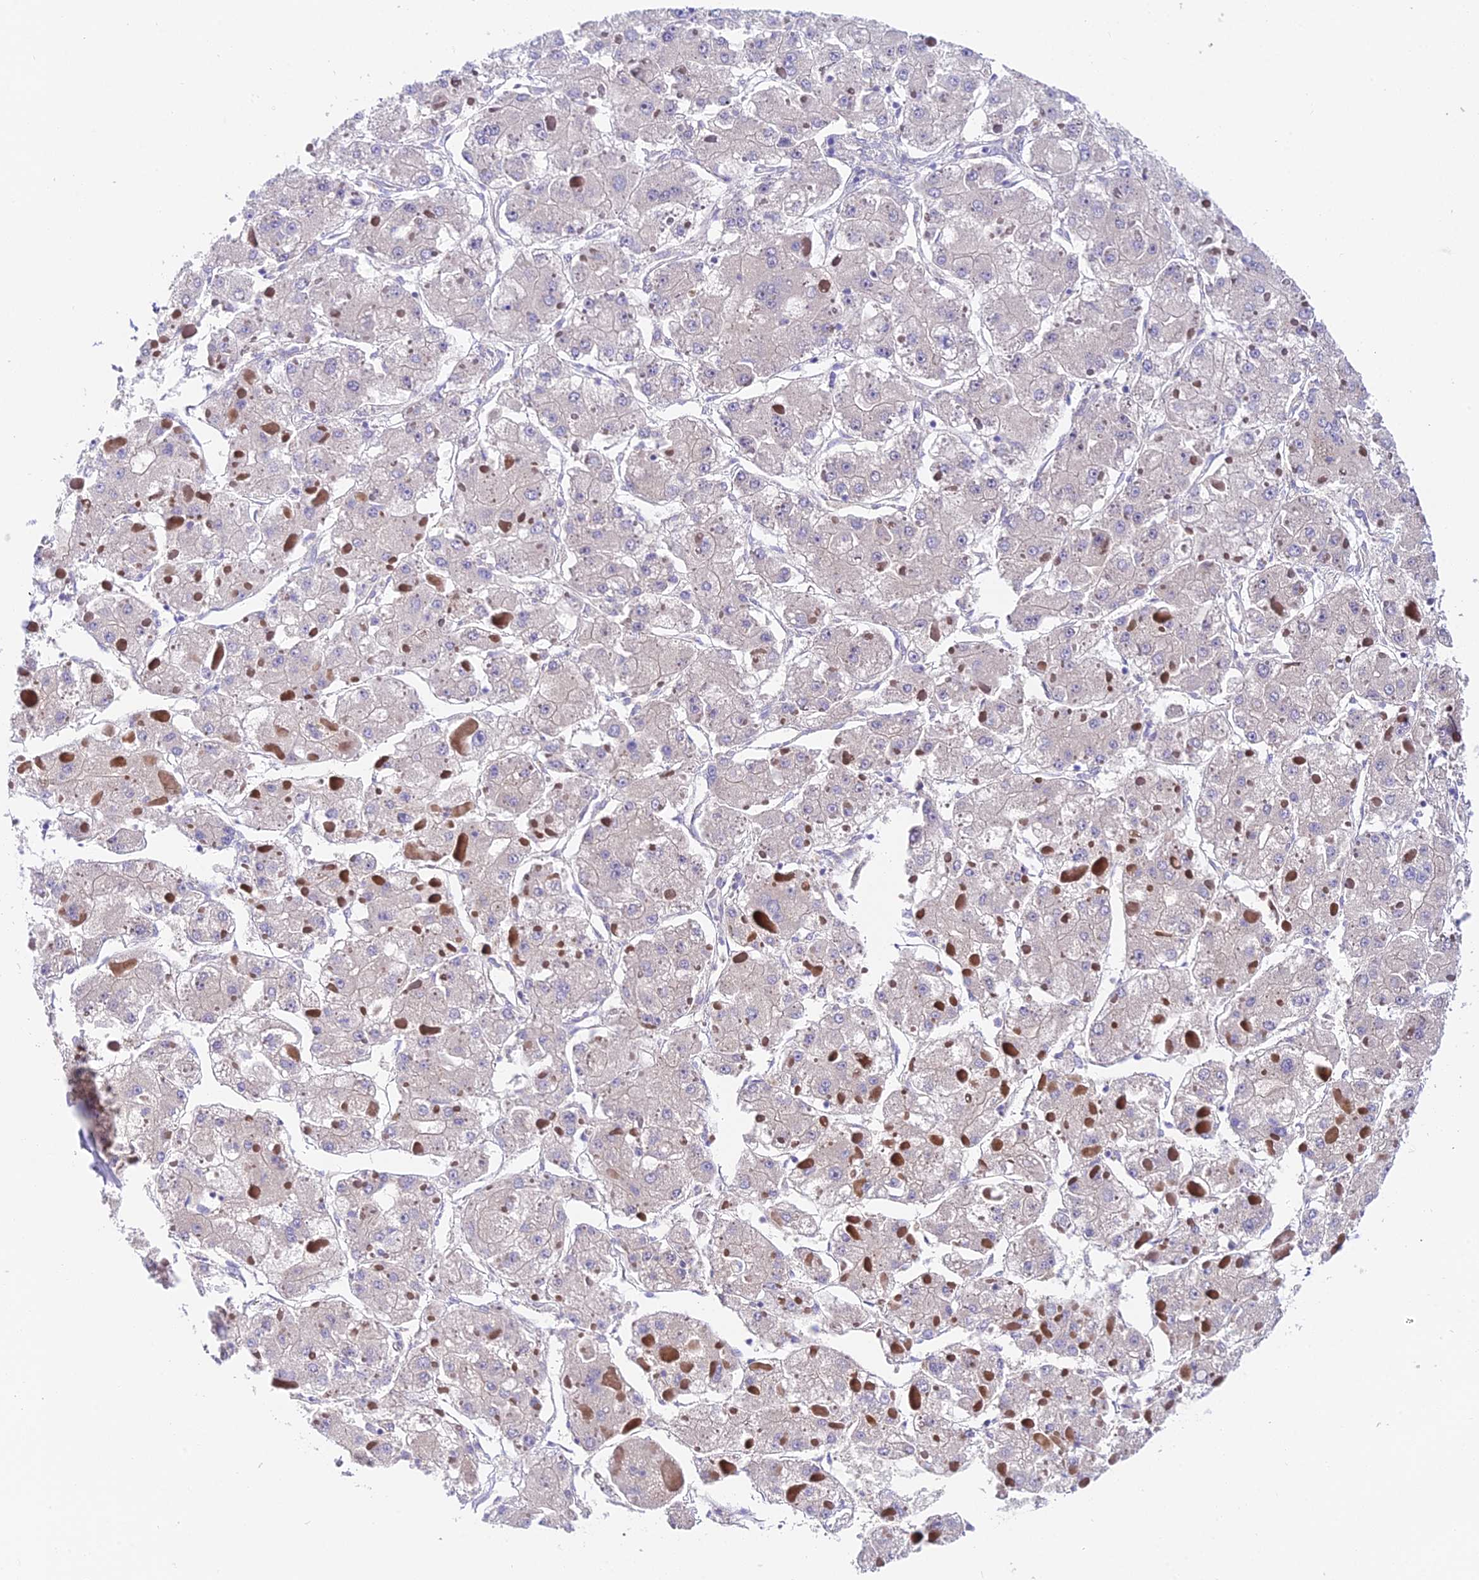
{"staining": {"intensity": "negative", "quantity": "none", "location": "none"}, "tissue": "liver cancer", "cell_type": "Tumor cells", "image_type": "cancer", "snomed": [{"axis": "morphology", "description": "Carcinoma, Hepatocellular, NOS"}, {"axis": "topography", "description": "Liver"}], "caption": "Tumor cells are negative for brown protein staining in liver hepatocellular carcinoma.", "gene": "DUSP29", "patient": {"sex": "female", "age": 73}}